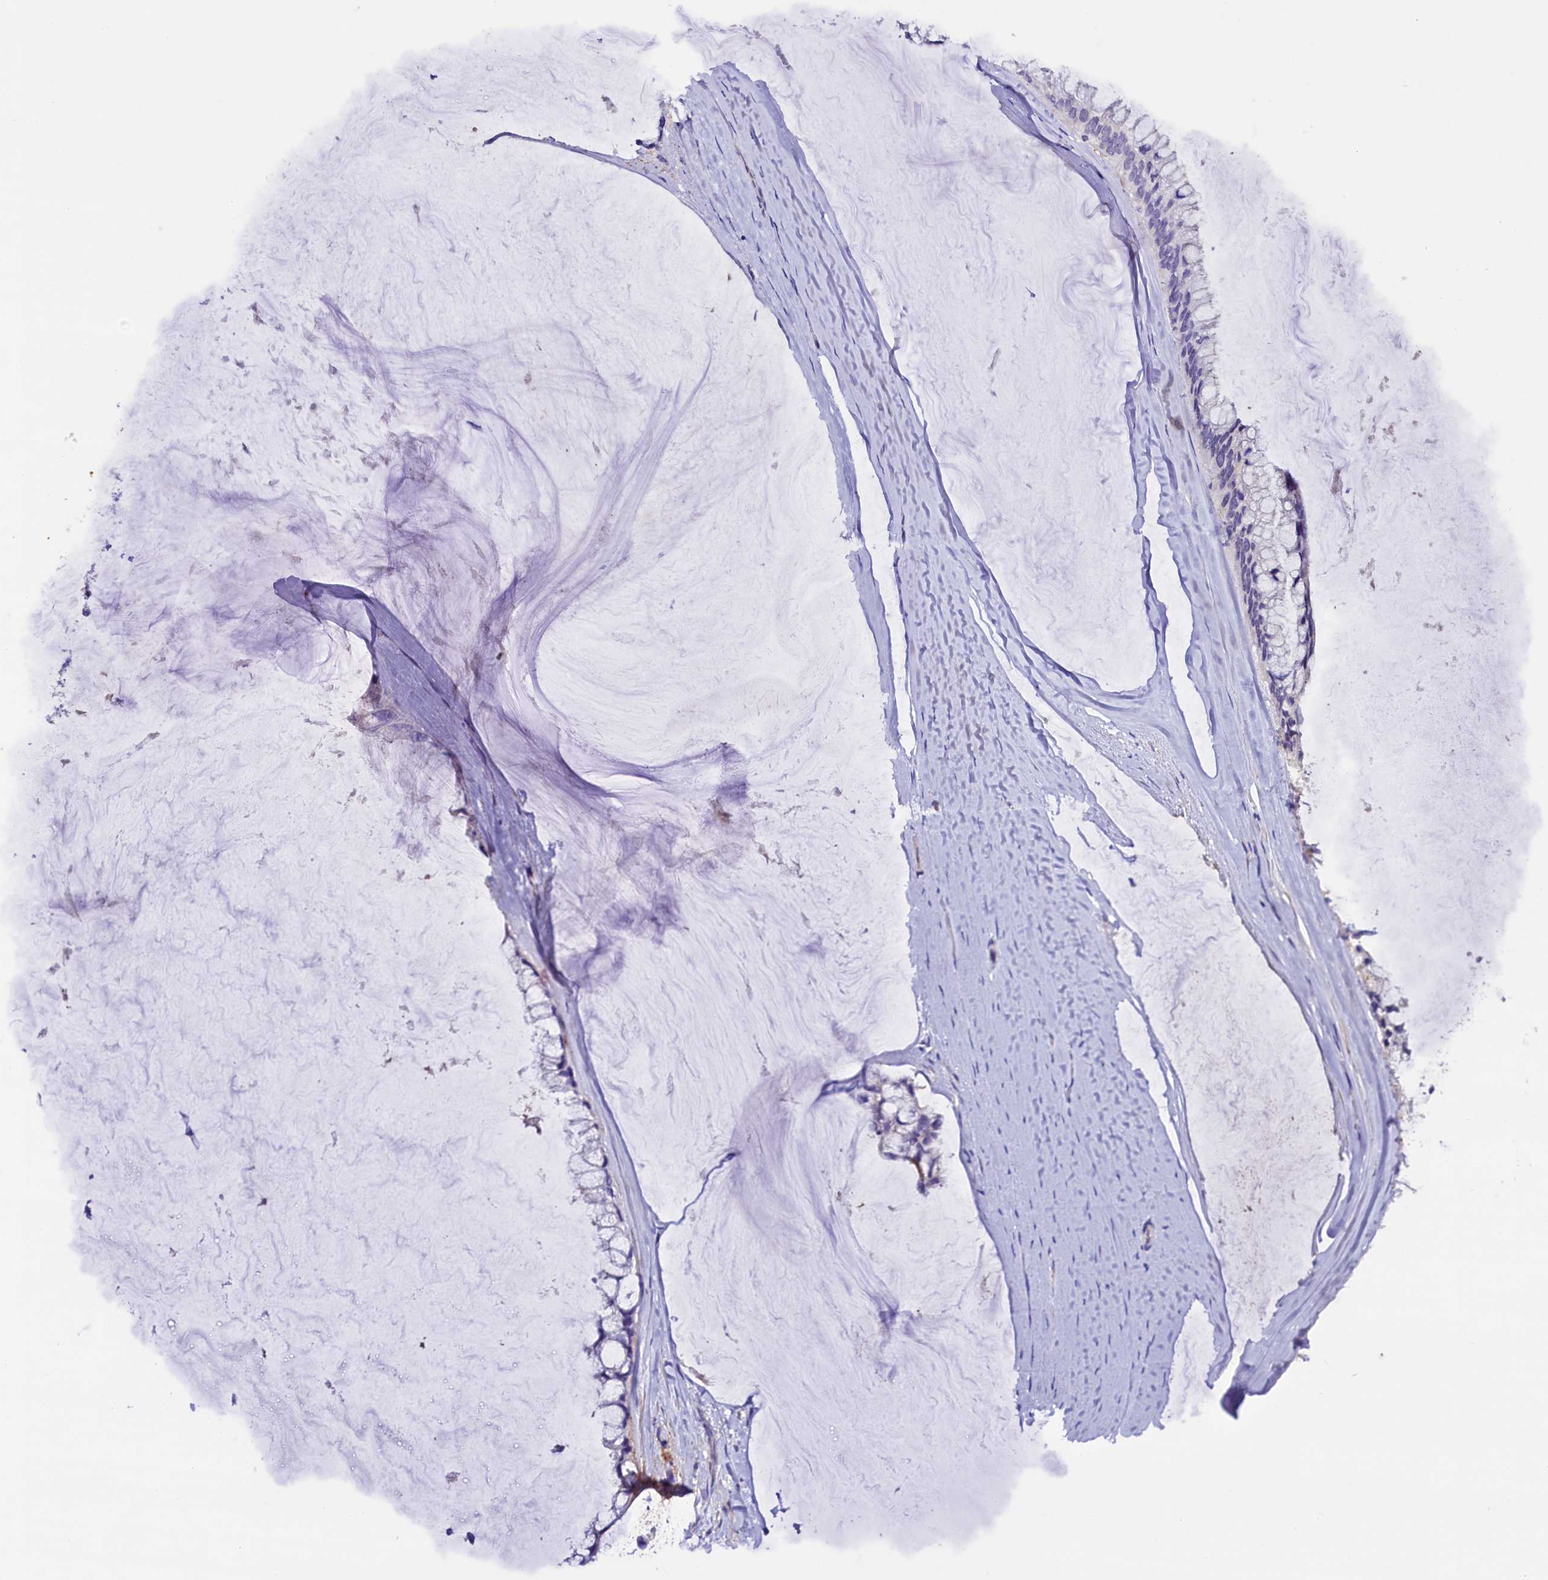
{"staining": {"intensity": "negative", "quantity": "none", "location": "none"}, "tissue": "ovarian cancer", "cell_type": "Tumor cells", "image_type": "cancer", "snomed": [{"axis": "morphology", "description": "Cystadenocarcinoma, mucinous, NOS"}, {"axis": "topography", "description": "Ovary"}], "caption": "Mucinous cystadenocarcinoma (ovarian) stained for a protein using immunohistochemistry displays no staining tumor cells.", "gene": "MEX3B", "patient": {"sex": "female", "age": 39}}